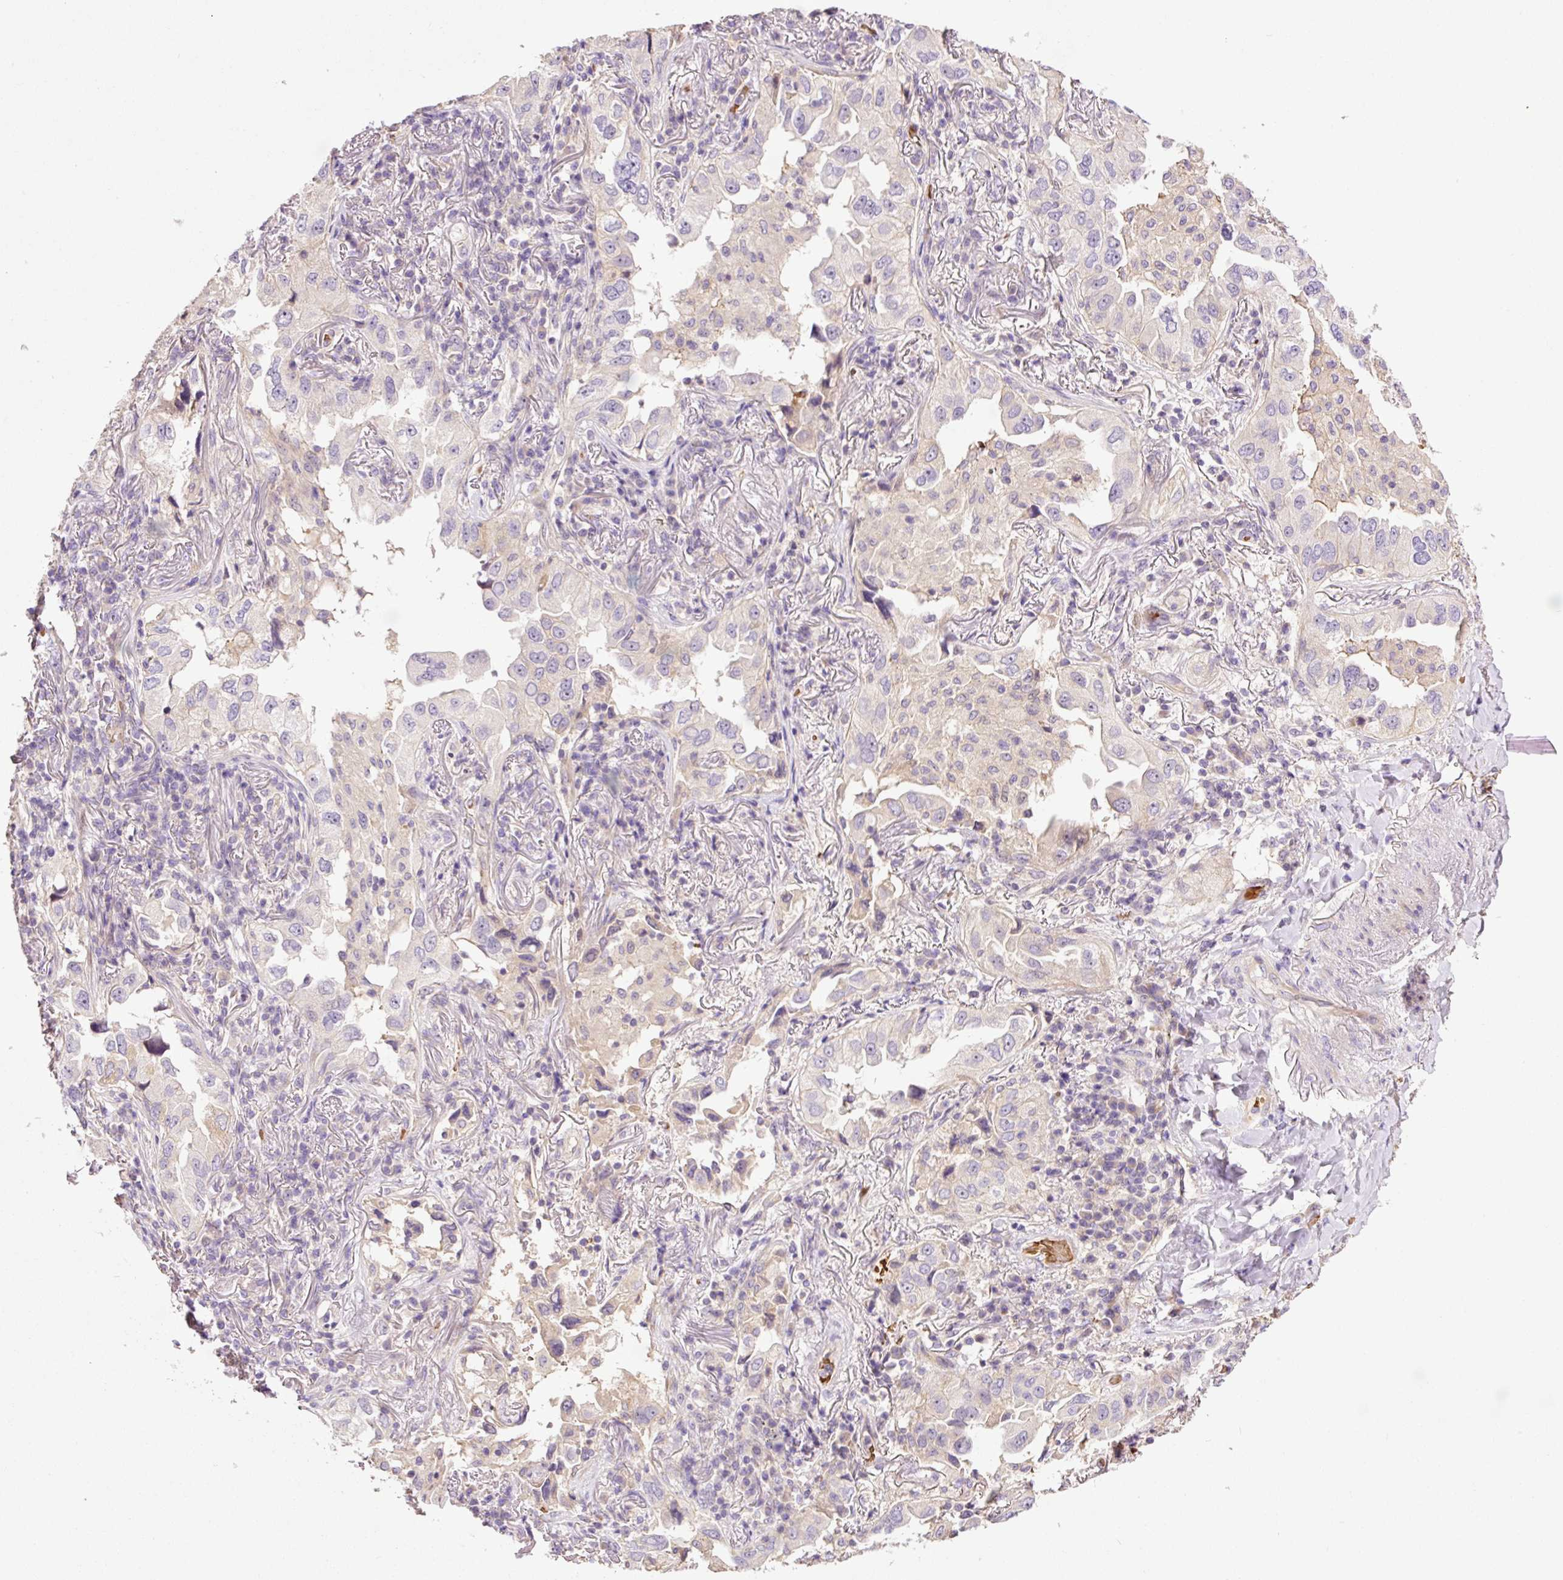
{"staining": {"intensity": "negative", "quantity": "none", "location": "none"}, "tissue": "lung cancer", "cell_type": "Tumor cells", "image_type": "cancer", "snomed": [{"axis": "morphology", "description": "Adenocarcinoma, NOS"}, {"axis": "topography", "description": "Lung"}], "caption": "Immunohistochemical staining of lung cancer (adenocarcinoma) shows no significant positivity in tumor cells.", "gene": "TMEM235", "patient": {"sex": "female", "age": 69}}